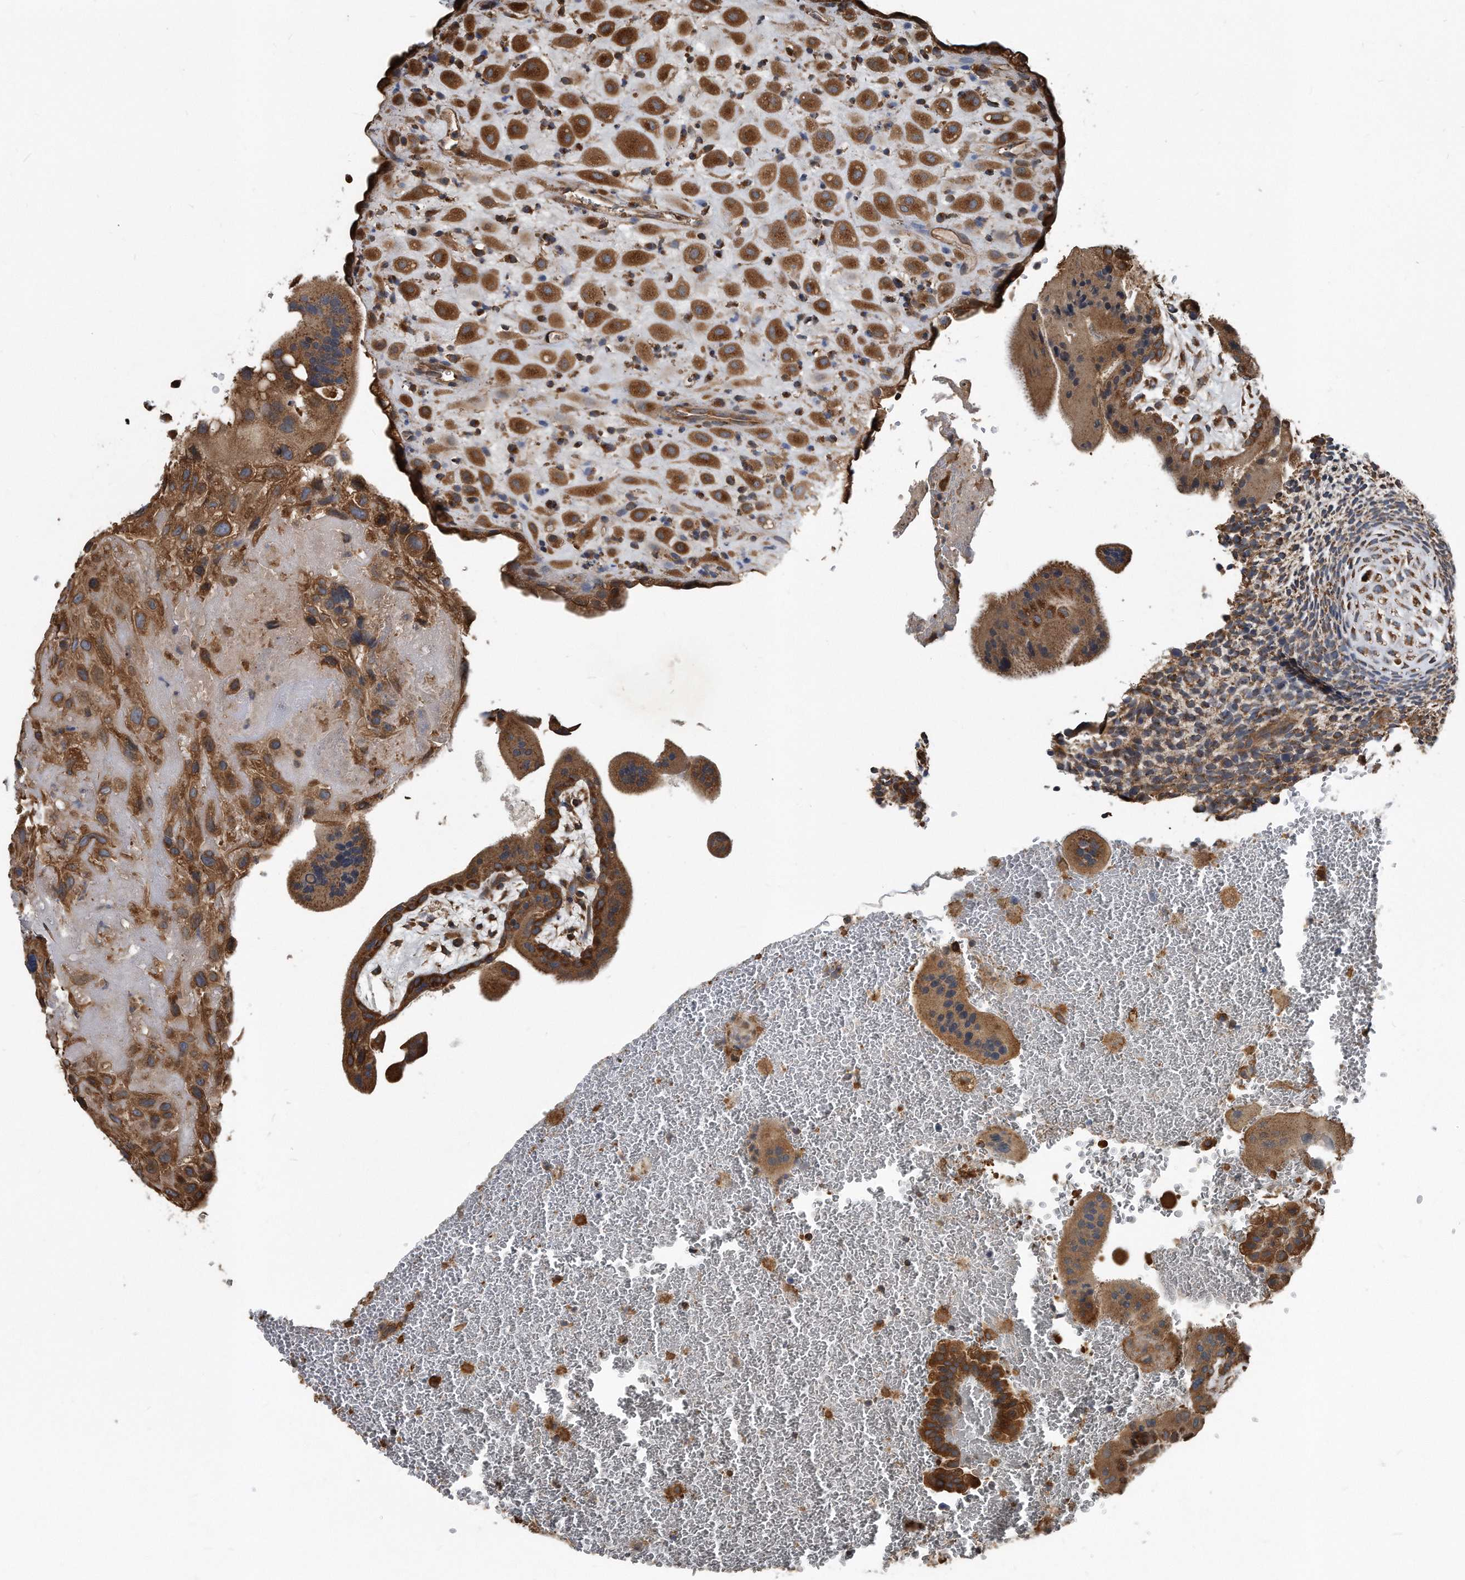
{"staining": {"intensity": "moderate", "quantity": ">75%", "location": "cytoplasmic/membranous"}, "tissue": "placenta", "cell_type": "Decidual cells", "image_type": "normal", "snomed": [{"axis": "morphology", "description": "Normal tissue, NOS"}, {"axis": "topography", "description": "Placenta"}], "caption": "A micrograph showing moderate cytoplasmic/membranous staining in about >75% of decidual cells in unremarkable placenta, as visualized by brown immunohistochemical staining.", "gene": "FAM136A", "patient": {"sex": "female", "age": 35}}